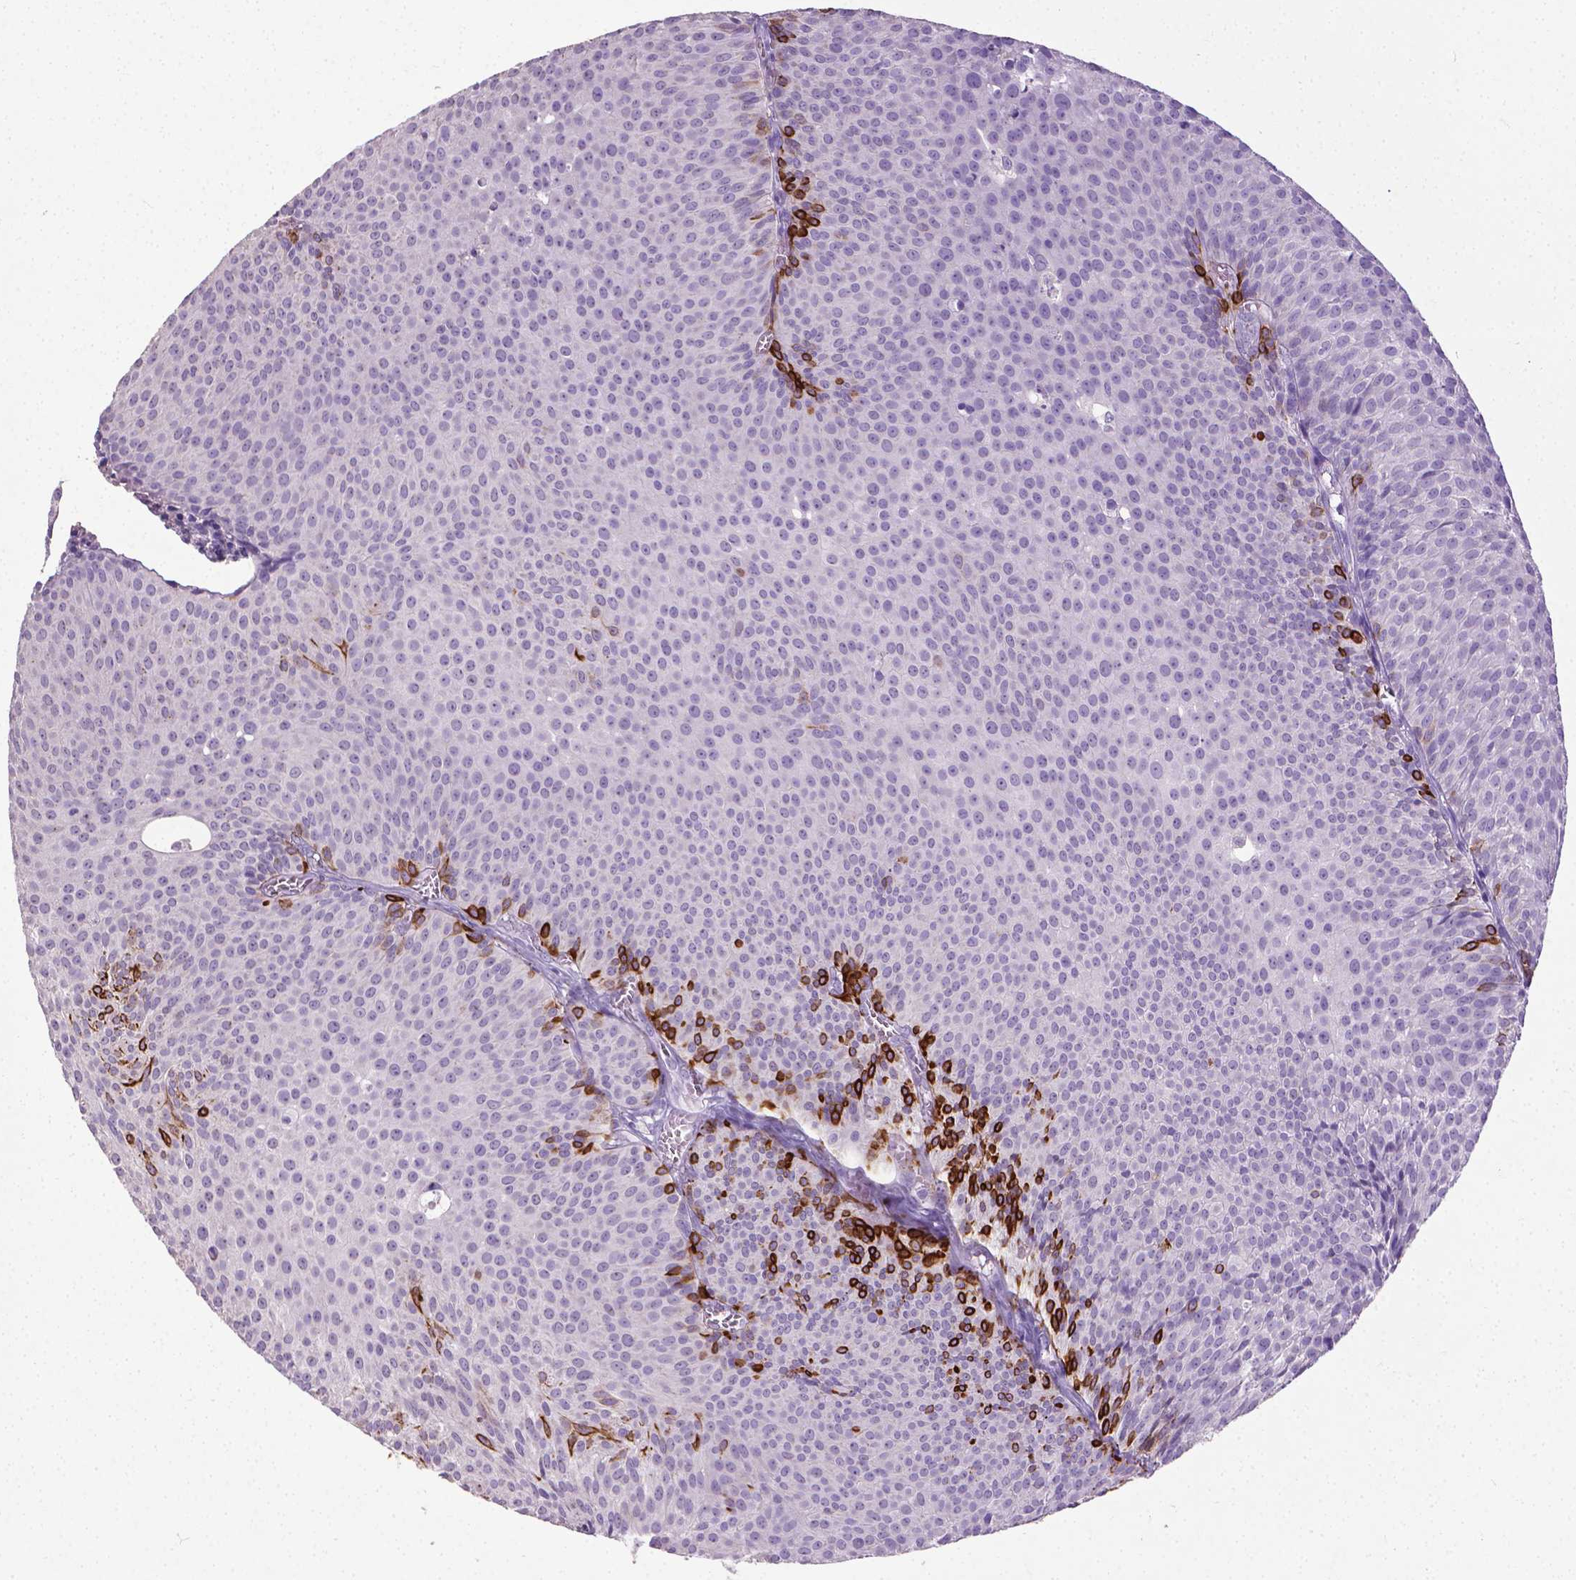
{"staining": {"intensity": "strong", "quantity": "25%-75%", "location": "cytoplasmic/membranous"}, "tissue": "urothelial cancer", "cell_type": "Tumor cells", "image_type": "cancer", "snomed": [{"axis": "morphology", "description": "Urothelial carcinoma, Low grade"}, {"axis": "topography", "description": "Urinary bladder"}], "caption": "A brown stain highlights strong cytoplasmic/membranous expression of a protein in human urothelial cancer tumor cells.", "gene": "KRT5", "patient": {"sex": "male", "age": 63}}